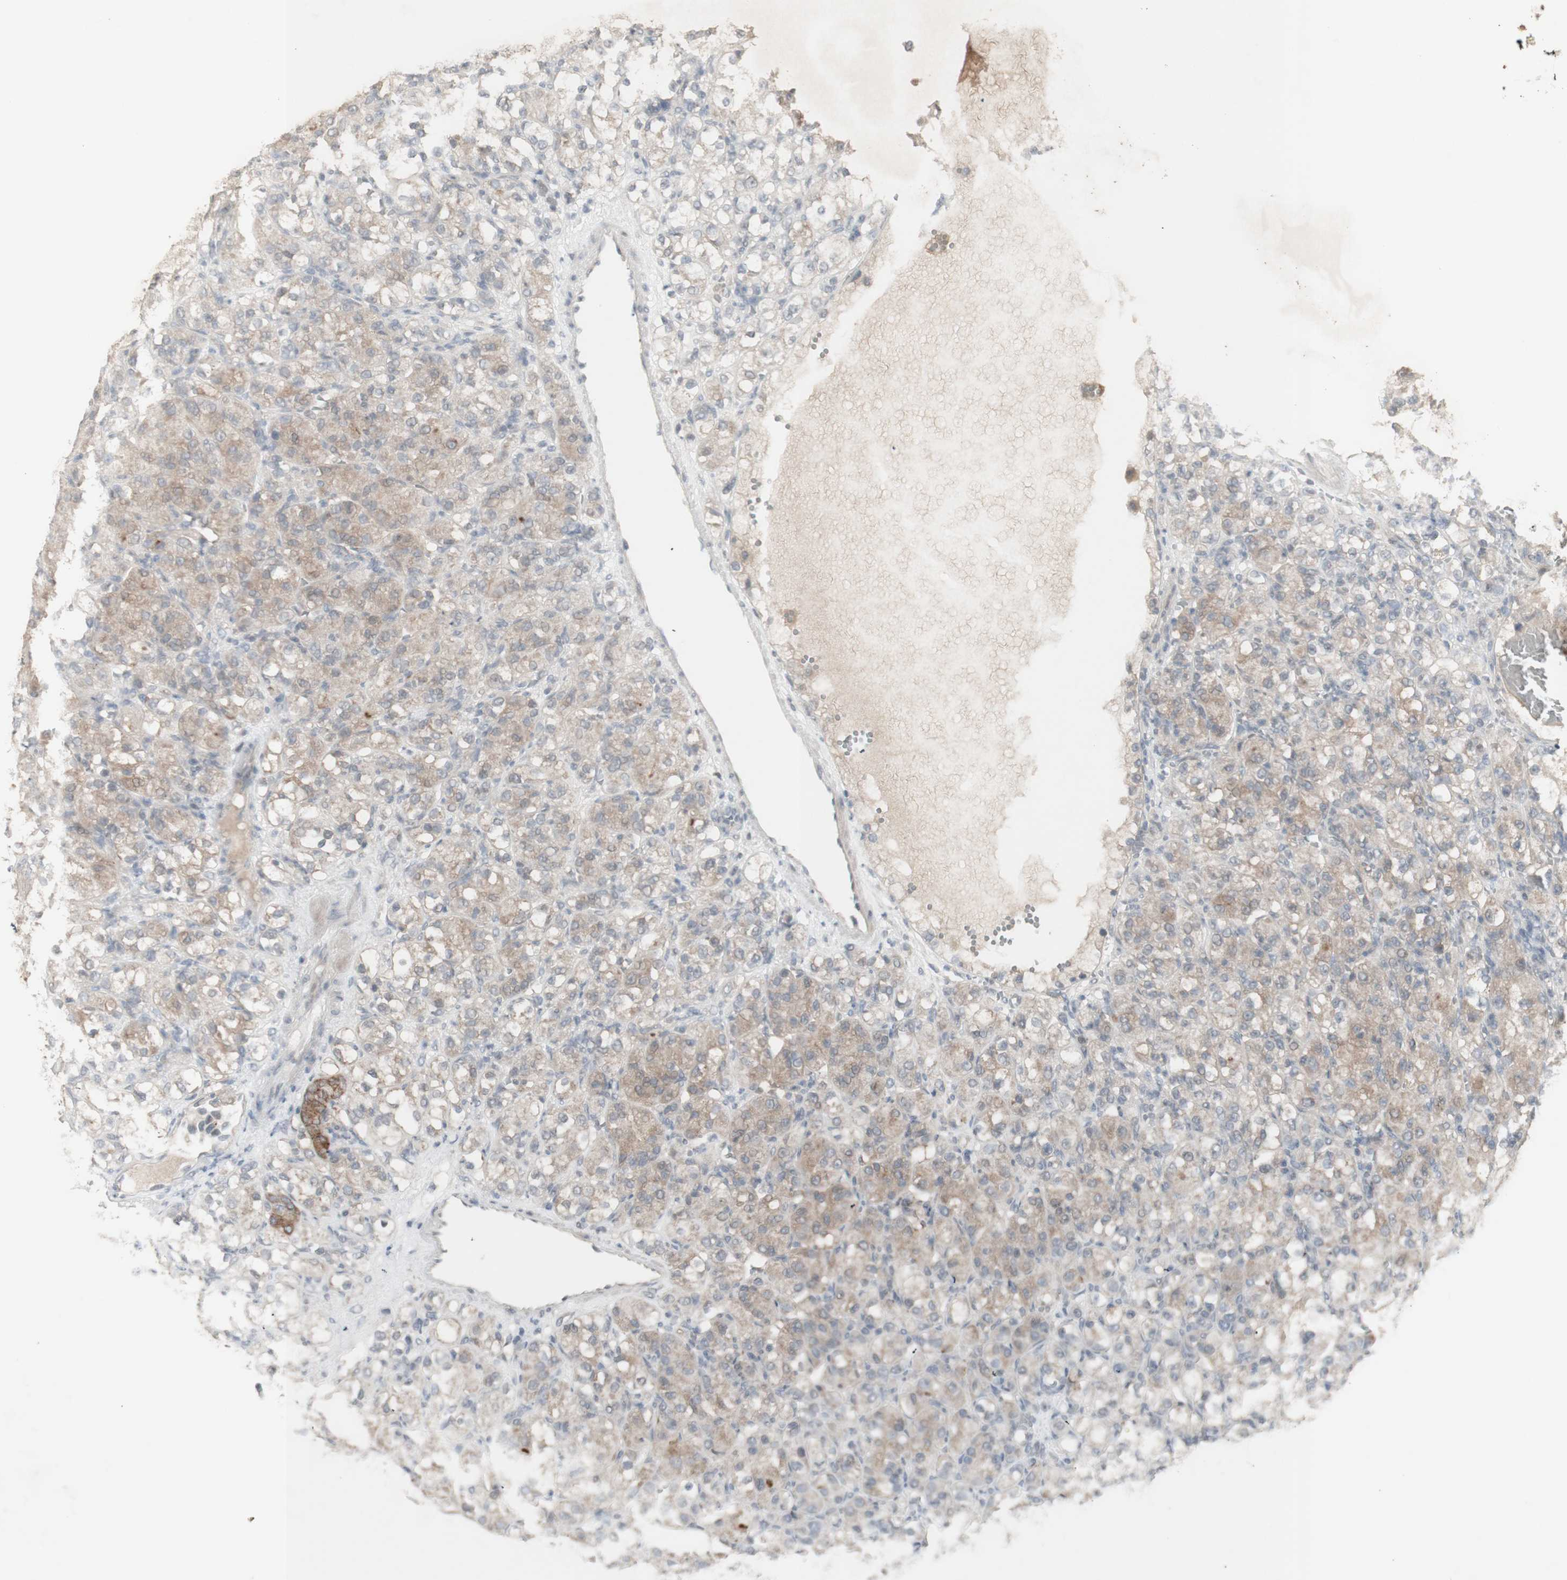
{"staining": {"intensity": "weak", "quantity": ">75%", "location": "cytoplasmic/membranous"}, "tissue": "renal cancer", "cell_type": "Tumor cells", "image_type": "cancer", "snomed": [{"axis": "morphology", "description": "Adenocarcinoma, NOS"}, {"axis": "topography", "description": "Kidney"}], "caption": "A brown stain shows weak cytoplasmic/membranous expression of a protein in human renal adenocarcinoma tumor cells.", "gene": "C1orf116", "patient": {"sex": "male", "age": 61}}